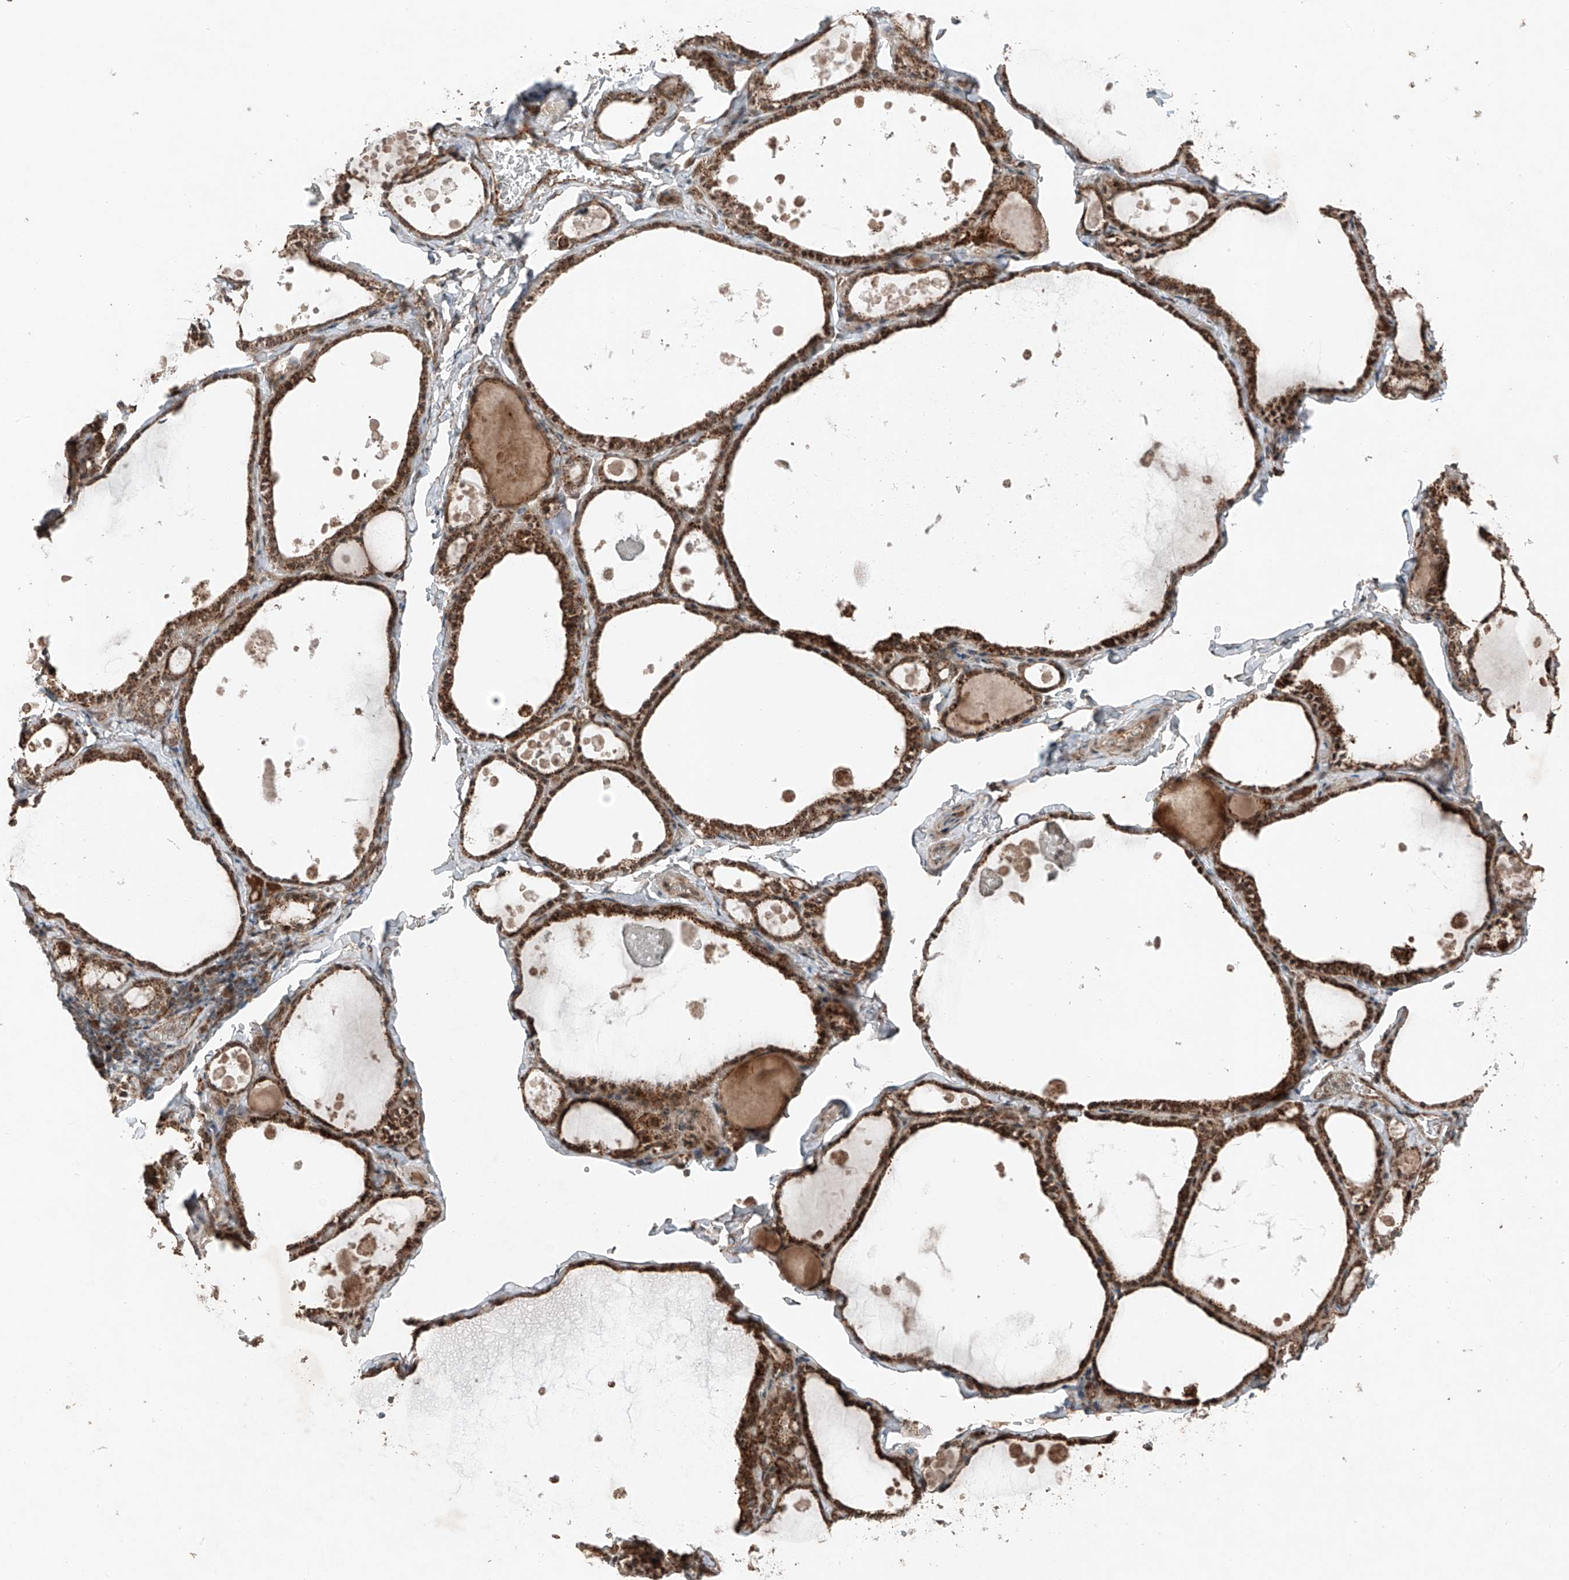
{"staining": {"intensity": "strong", "quantity": ">75%", "location": "cytoplasmic/membranous"}, "tissue": "thyroid gland", "cell_type": "Glandular cells", "image_type": "normal", "snomed": [{"axis": "morphology", "description": "Normal tissue, NOS"}, {"axis": "topography", "description": "Thyroid gland"}], "caption": "Glandular cells exhibit high levels of strong cytoplasmic/membranous staining in about >75% of cells in unremarkable human thyroid gland.", "gene": "ZNF620", "patient": {"sex": "male", "age": 56}}